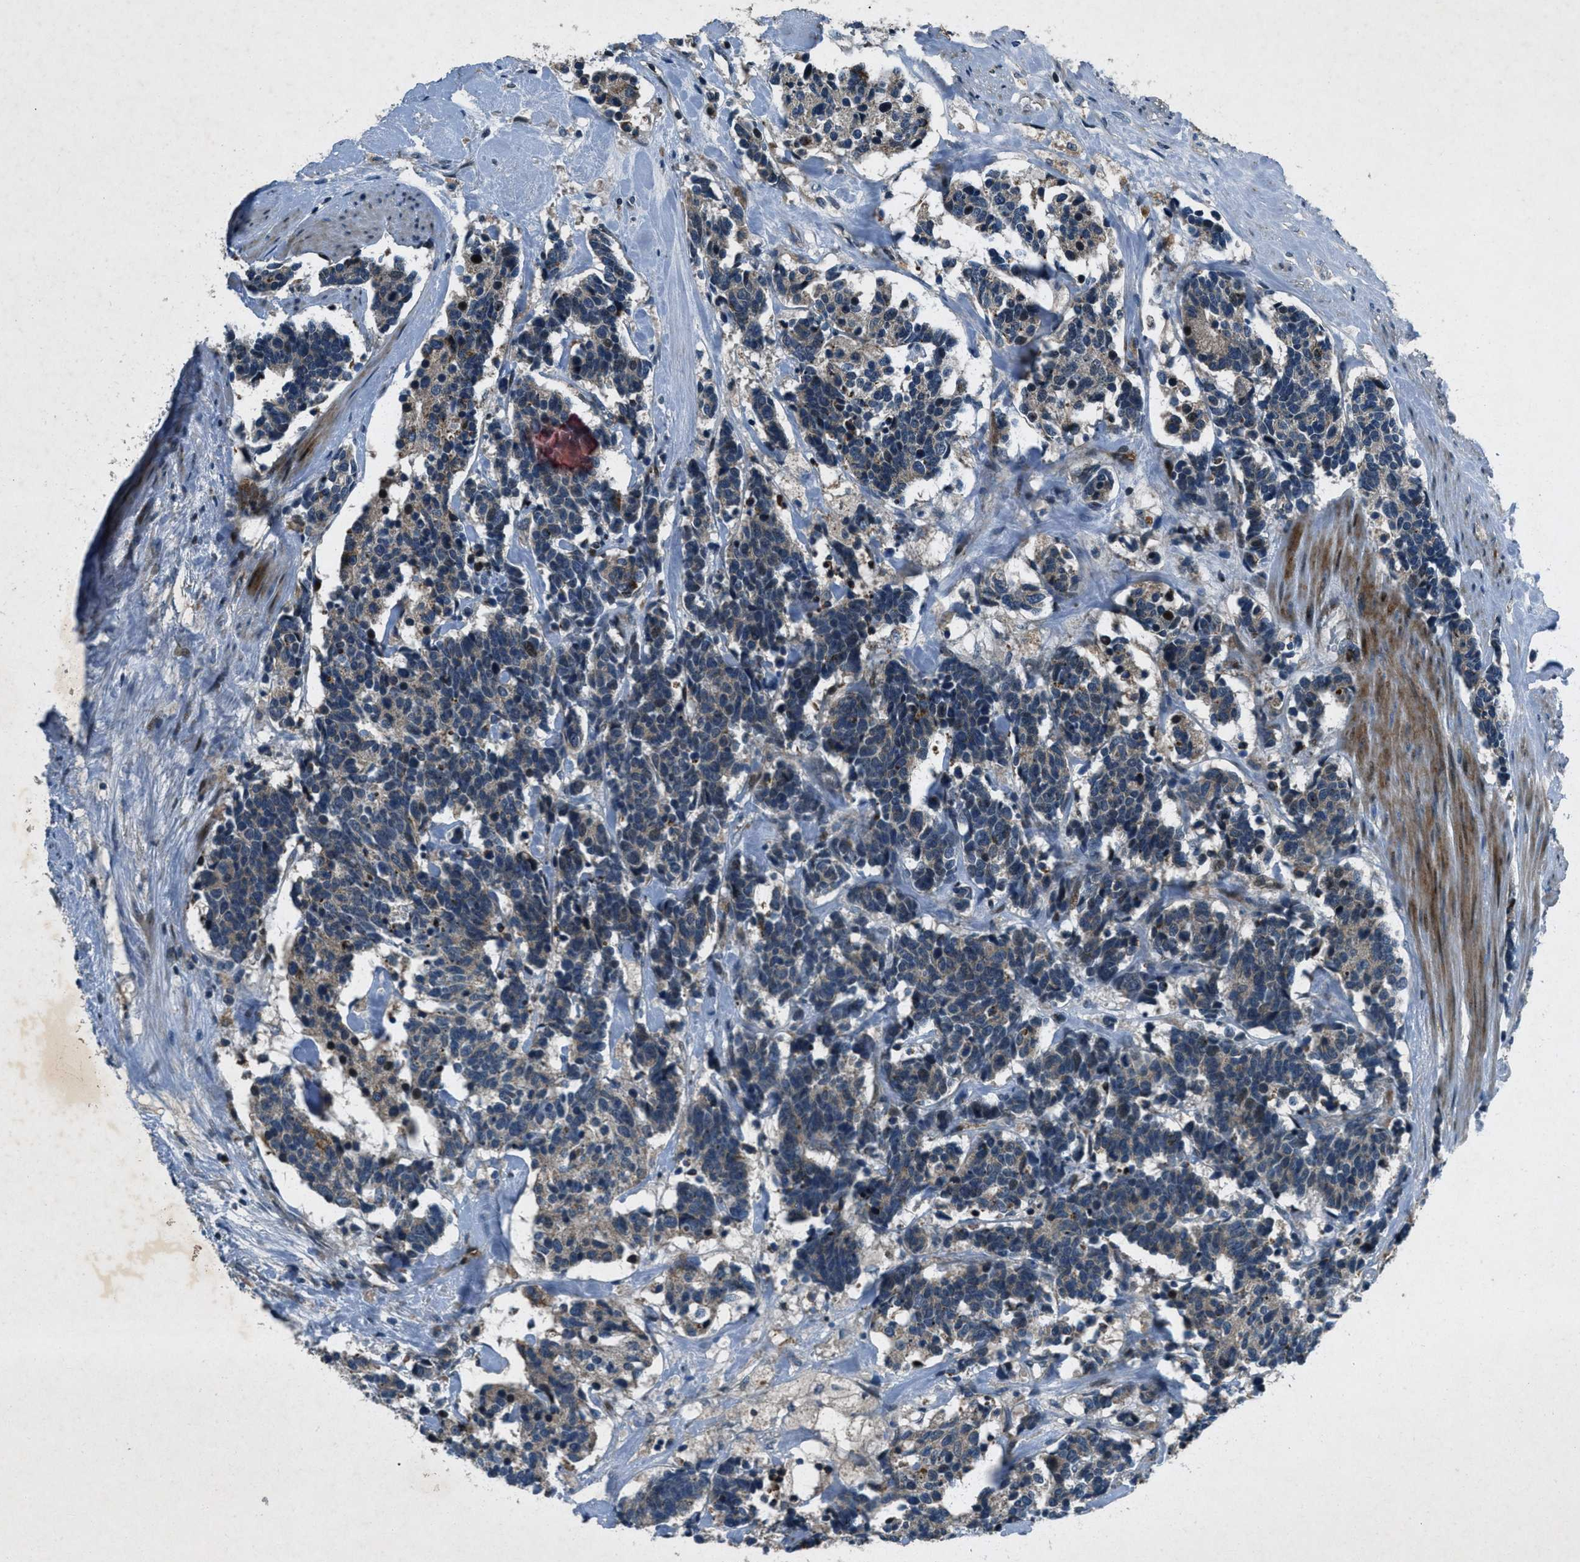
{"staining": {"intensity": "weak", "quantity": "25%-75%", "location": "cytoplasmic/membranous"}, "tissue": "carcinoid", "cell_type": "Tumor cells", "image_type": "cancer", "snomed": [{"axis": "morphology", "description": "Carcinoma, NOS"}, {"axis": "morphology", "description": "Carcinoid, malignant, NOS"}, {"axis": "topography", "description": "Urinary bladder"}], "caption": "This is an image of IHC staining of carcinoma, which shows weak staining in the cytoplasmic/membranous of tumor cells.", "gene": "CLEC2D", "patient": {"sex": "male", "age": 57}}